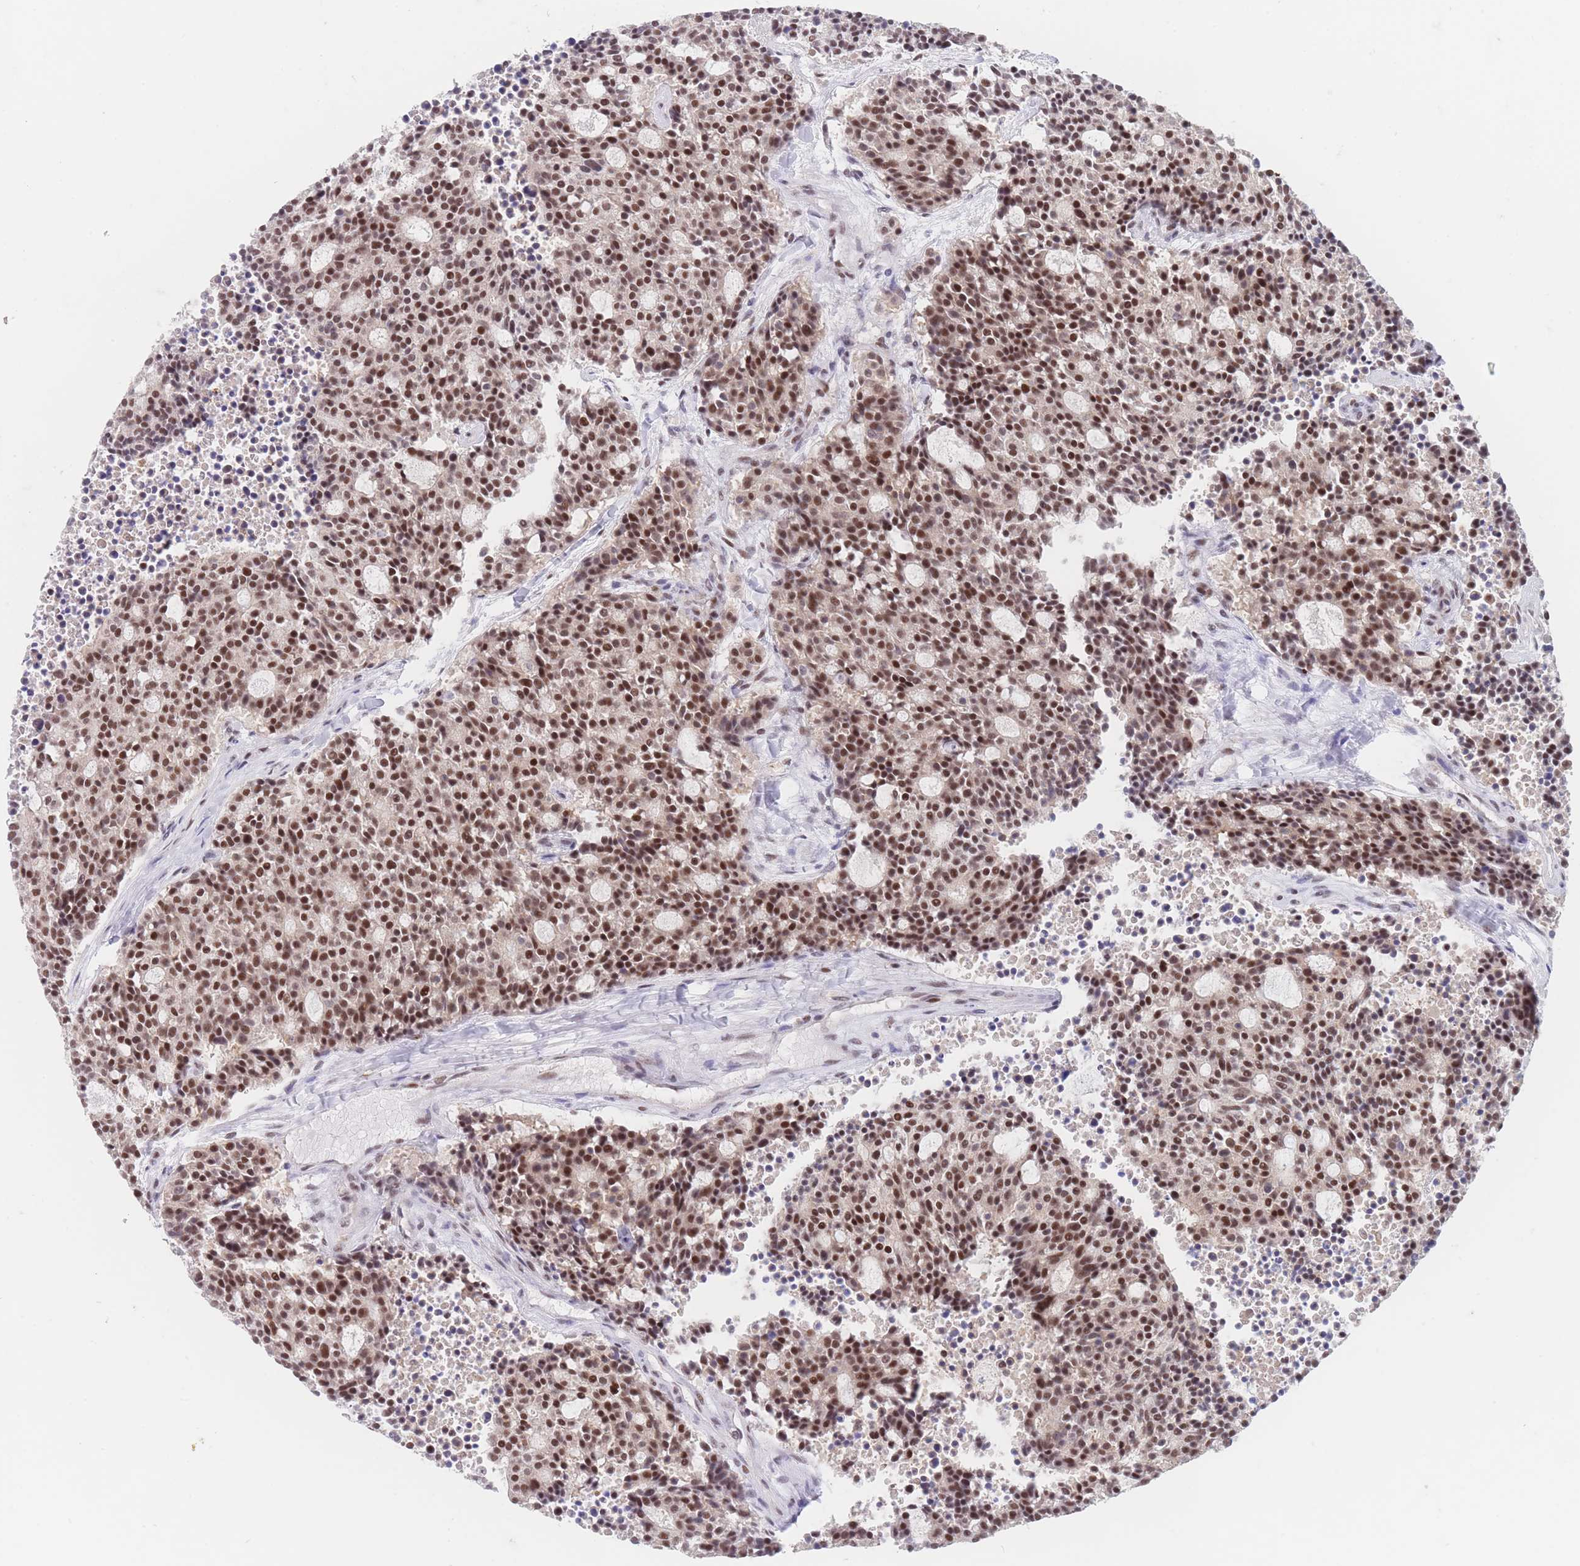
{"staining": {"intensity": "moderate", "quantity": ">75%", "location": "nuclear"}, "tissue": "carcinoid", "cell_type": "Tumor cells", "image_type": "cancer", "snomed": [{"axis": "morphology", "description": "Carcinoid, malignant, NOS"}, {"axis": "topography", "description": "Pancreas"}], "caption": "Tumor cells exhibit moderate nuclear positivity in about >75% of cells in malignant carcinoid.", "gene": "SMAD9", "patient": {"sex": "female", "age": 54}}